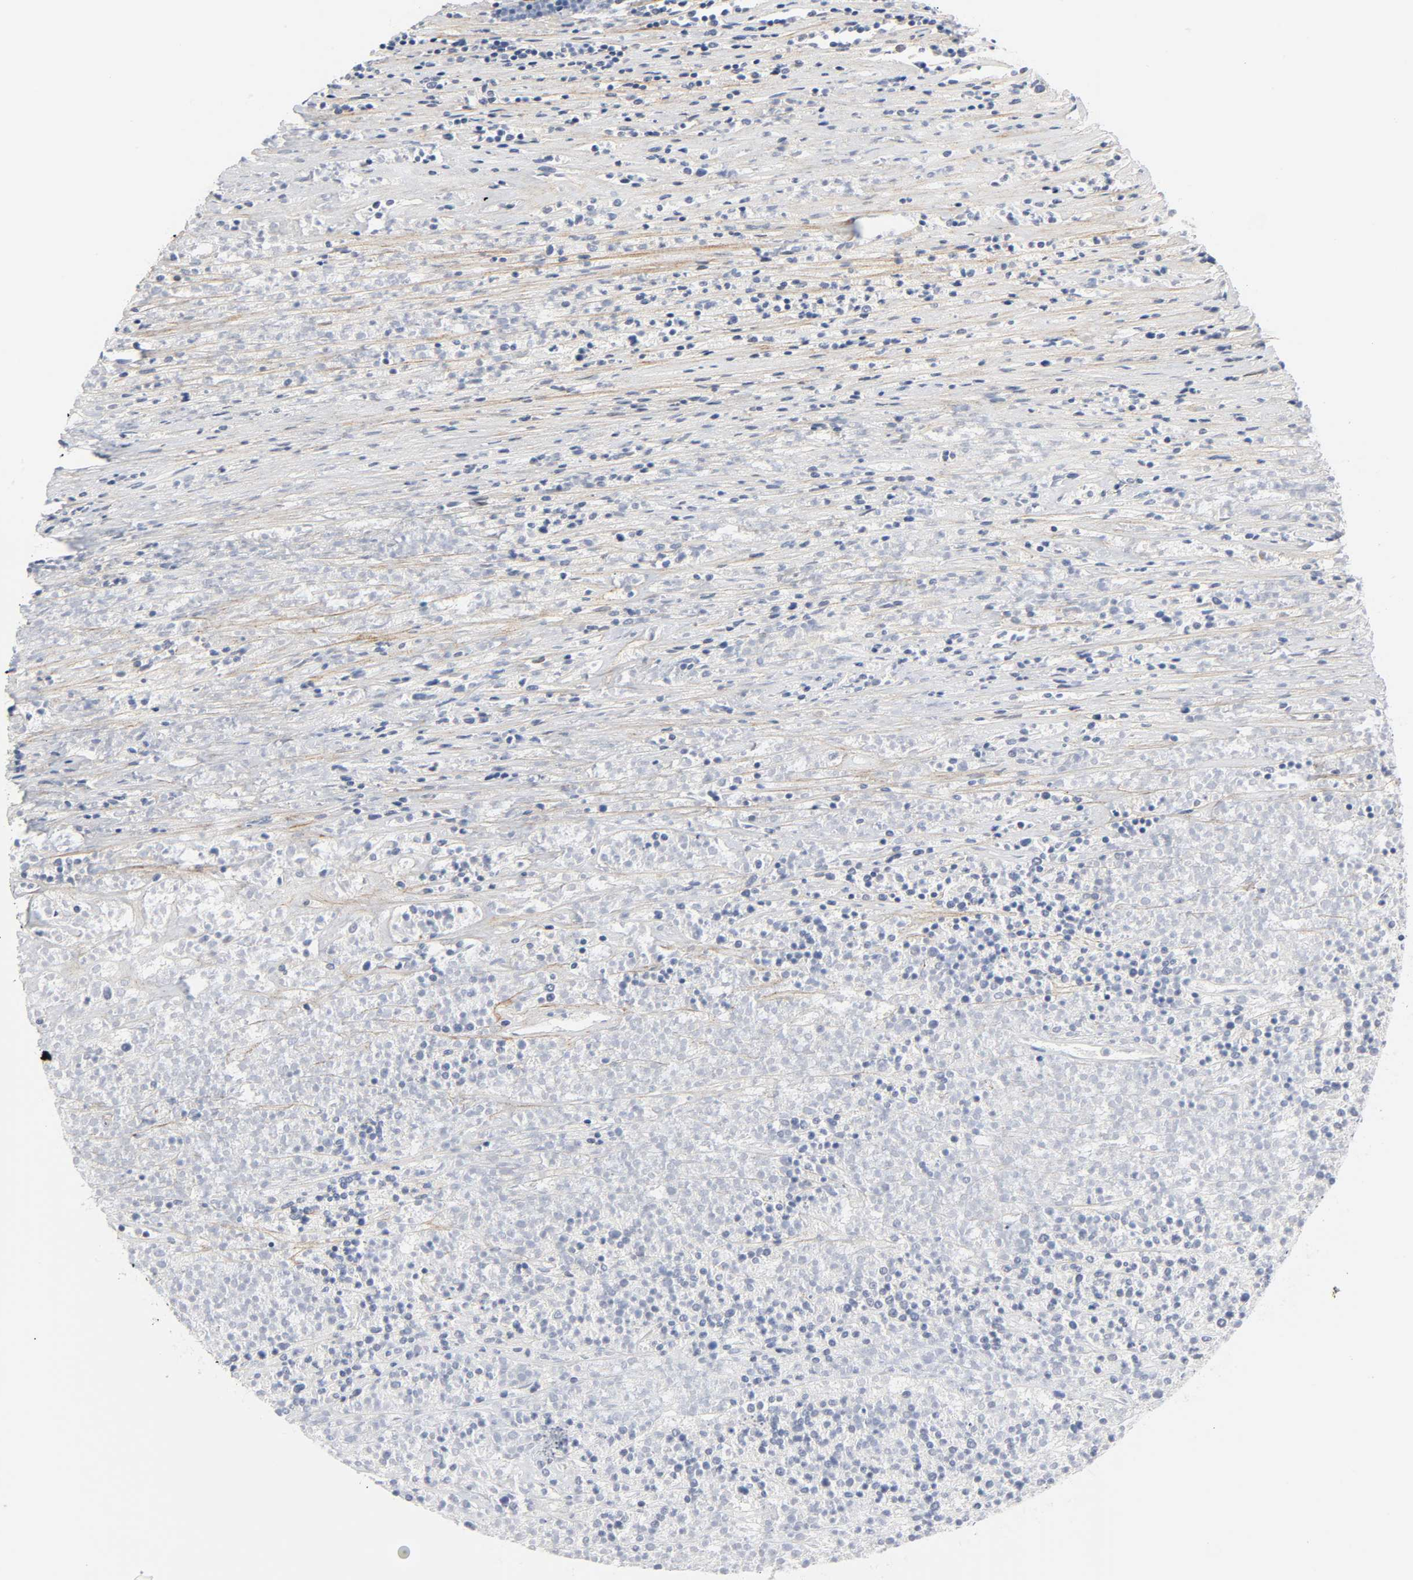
{"staining": {"intensity": "negative", "quantity": "none", "location": "none"}, "tissue": "lymphoma", "cell_type": "Tumor cells", "image_type": "cancer", "snomed": [{"axis": "morphology", "description": "Malignant lymphoma, non-Hodgkin's type, High grade"}, {"axis": "topography", "description": "Lymph node"}], "caption": "High magnification brightfield microscopy of high-grade malignant lymphoma, non-Hodgkin's type stained with DAB (brown) and counterstained with hematoxylin (blue): tumor cells show no significant positivity.", "gene": "DIDO1", "patient": {"sex": "female", "age": 73}}